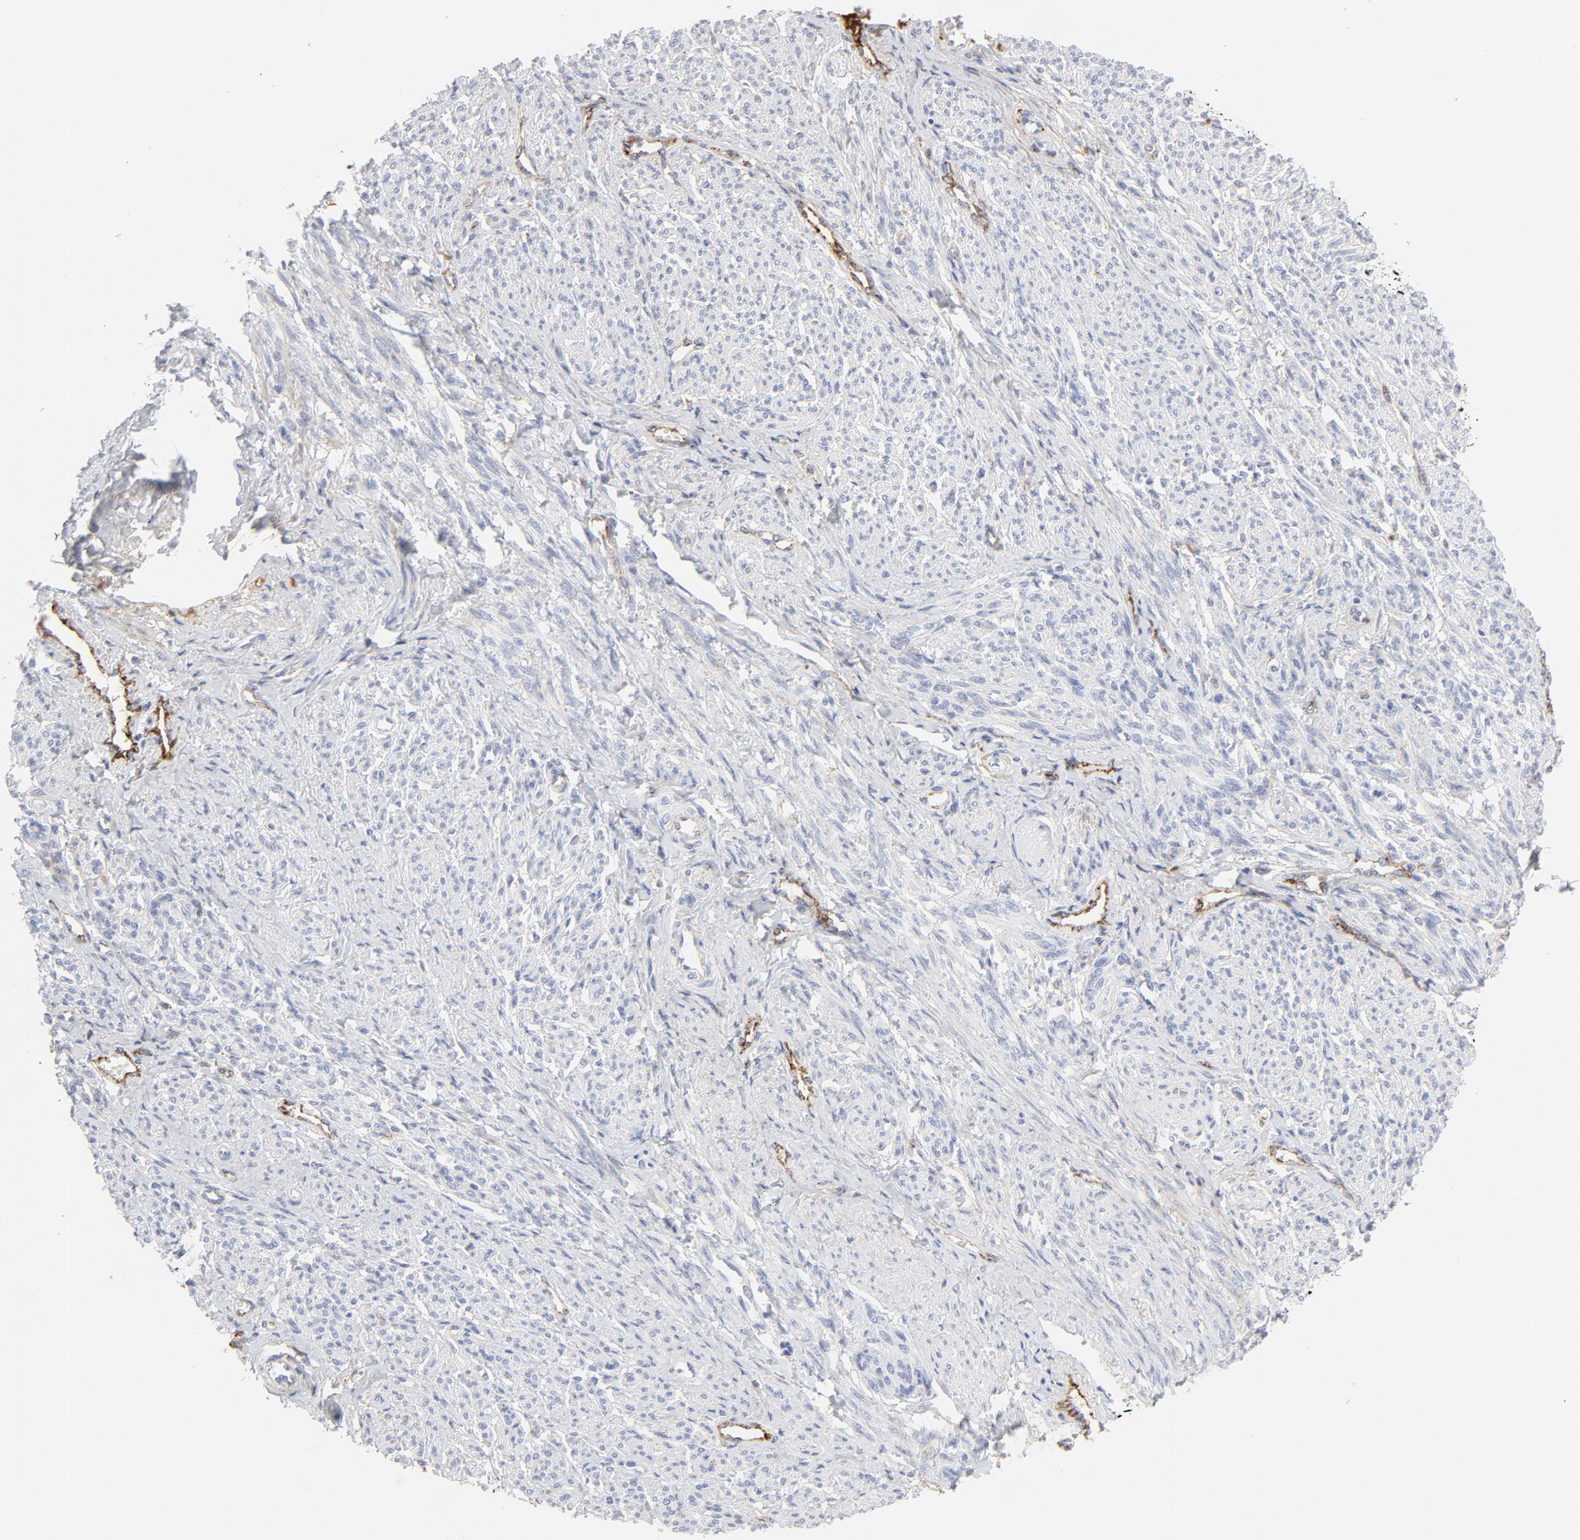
{"staining": {"intensity": "negative", "quantity": "none", "location": "none"}, "tissue": "smooth muscle", "cell_type": "Smooth muscle cells", "image_type": "normal", "snomed": [{"axis": "morphology", "description": "Normal tissue, NOS"}, {"axis": "topography", "description": "Smooth muscle"}], "caption": "An IHC photomicrograph of normal smooth muscle is shown. There is no staining in smooth muscle cells of smooth muscle. (DAB (3,3'-diaminobenzidine) immunohistochemistry (IHC), high magnification).", "gene": "PLAT", "patient": {"sex": "female", "age": 65}}